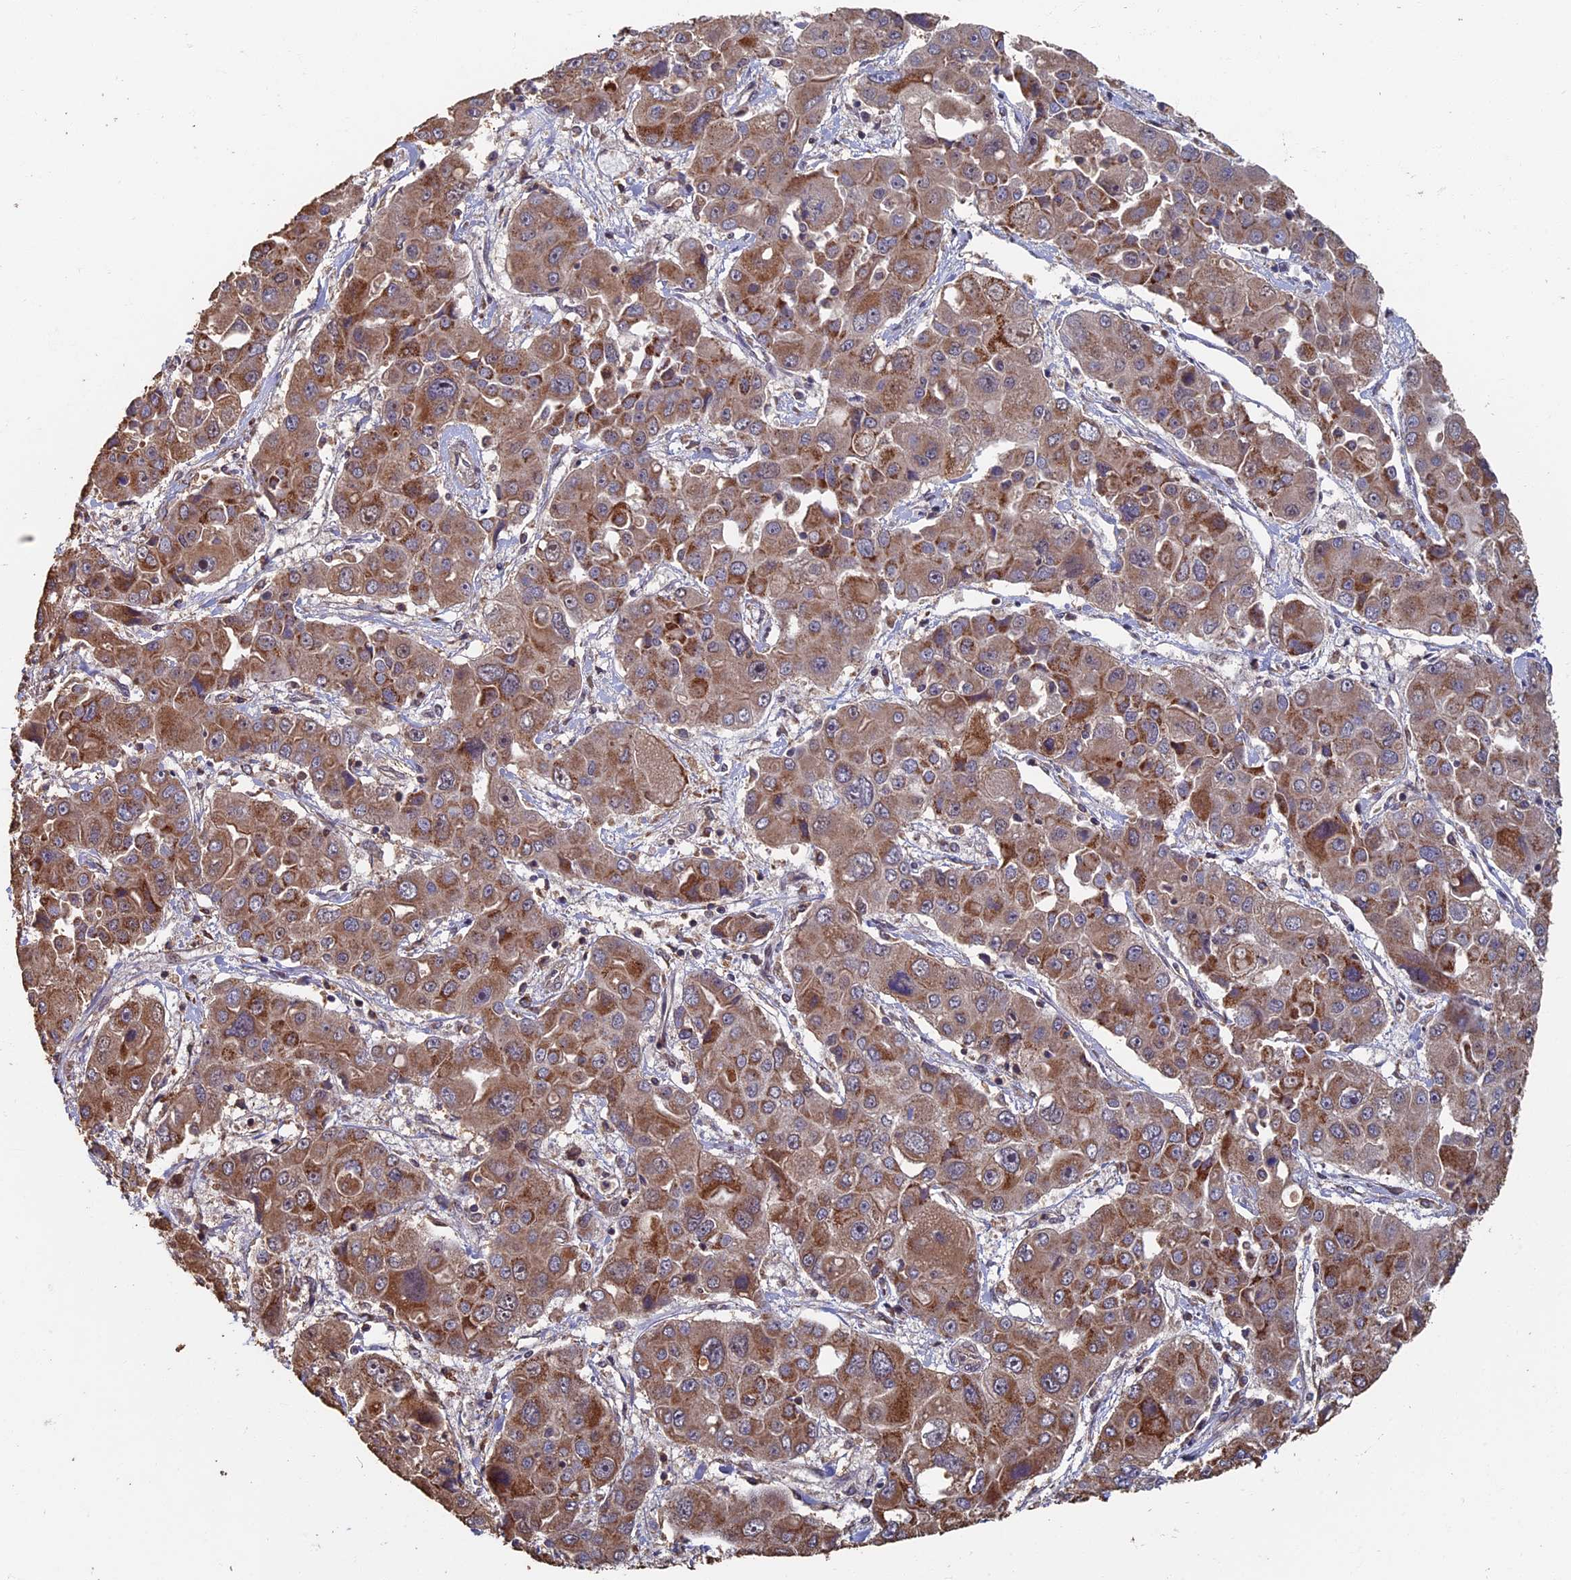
{"staining": {"intensity": "moderate", "quantity": ">75%", "location": "cytoplasmic/membranous"}, "tissue": "liver cancer", "cell_type": "Tumor cells", "image_type": "cancer", "snomed": [{"axis": "morphology", "description": "Cholangiocarcinoma"}, {"axis": "topography", "description": "Liver"}], "caption": "IHC image of neoplastic tissue: cholangiocarcinoma (liver) stained using IHC demonstrates medium levels of moderate protein expression localized specifically in the cytoplasmic/membranous of tumor cells, appearing as a cytoplasmic/membranous brown color.", "gene": "RASGRF1", "patient": {"sex": "male", "age": 67}}